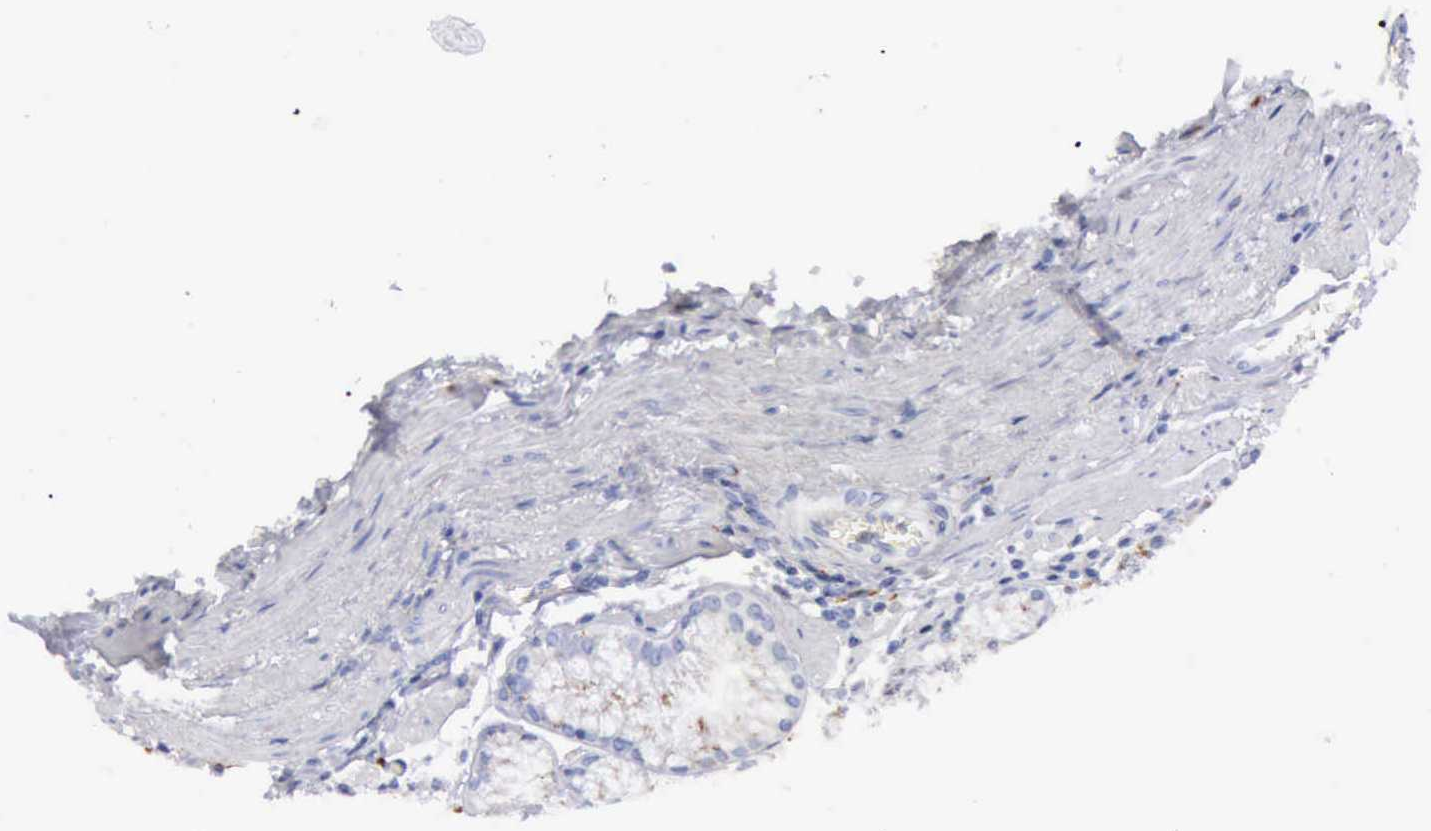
{"staining": {"intensity": "negative", "quantity": "none", "location": "none"}, "tissue": "stomach", "cell_type": "Glandular cells", "image_type": "normal", "snomed": [{"axis": "morphology", "description": "Normal tissue, NOS"}, {"axis": "topography", "description": "Stomach, lower"}], "caption": "High power microscopy micrograph of an immunohistochemistry (IHC) histopathology image of unremarkable stomach, revealing no significant expression in glandular cells. The staining was performed using DAB to visualize the protein expression in brown, while the nuclei were stained in blue with hematoxylin (Magnification: 20x).", "gene": "CTSS", "patient": {"sex": "female", "age": 93}}